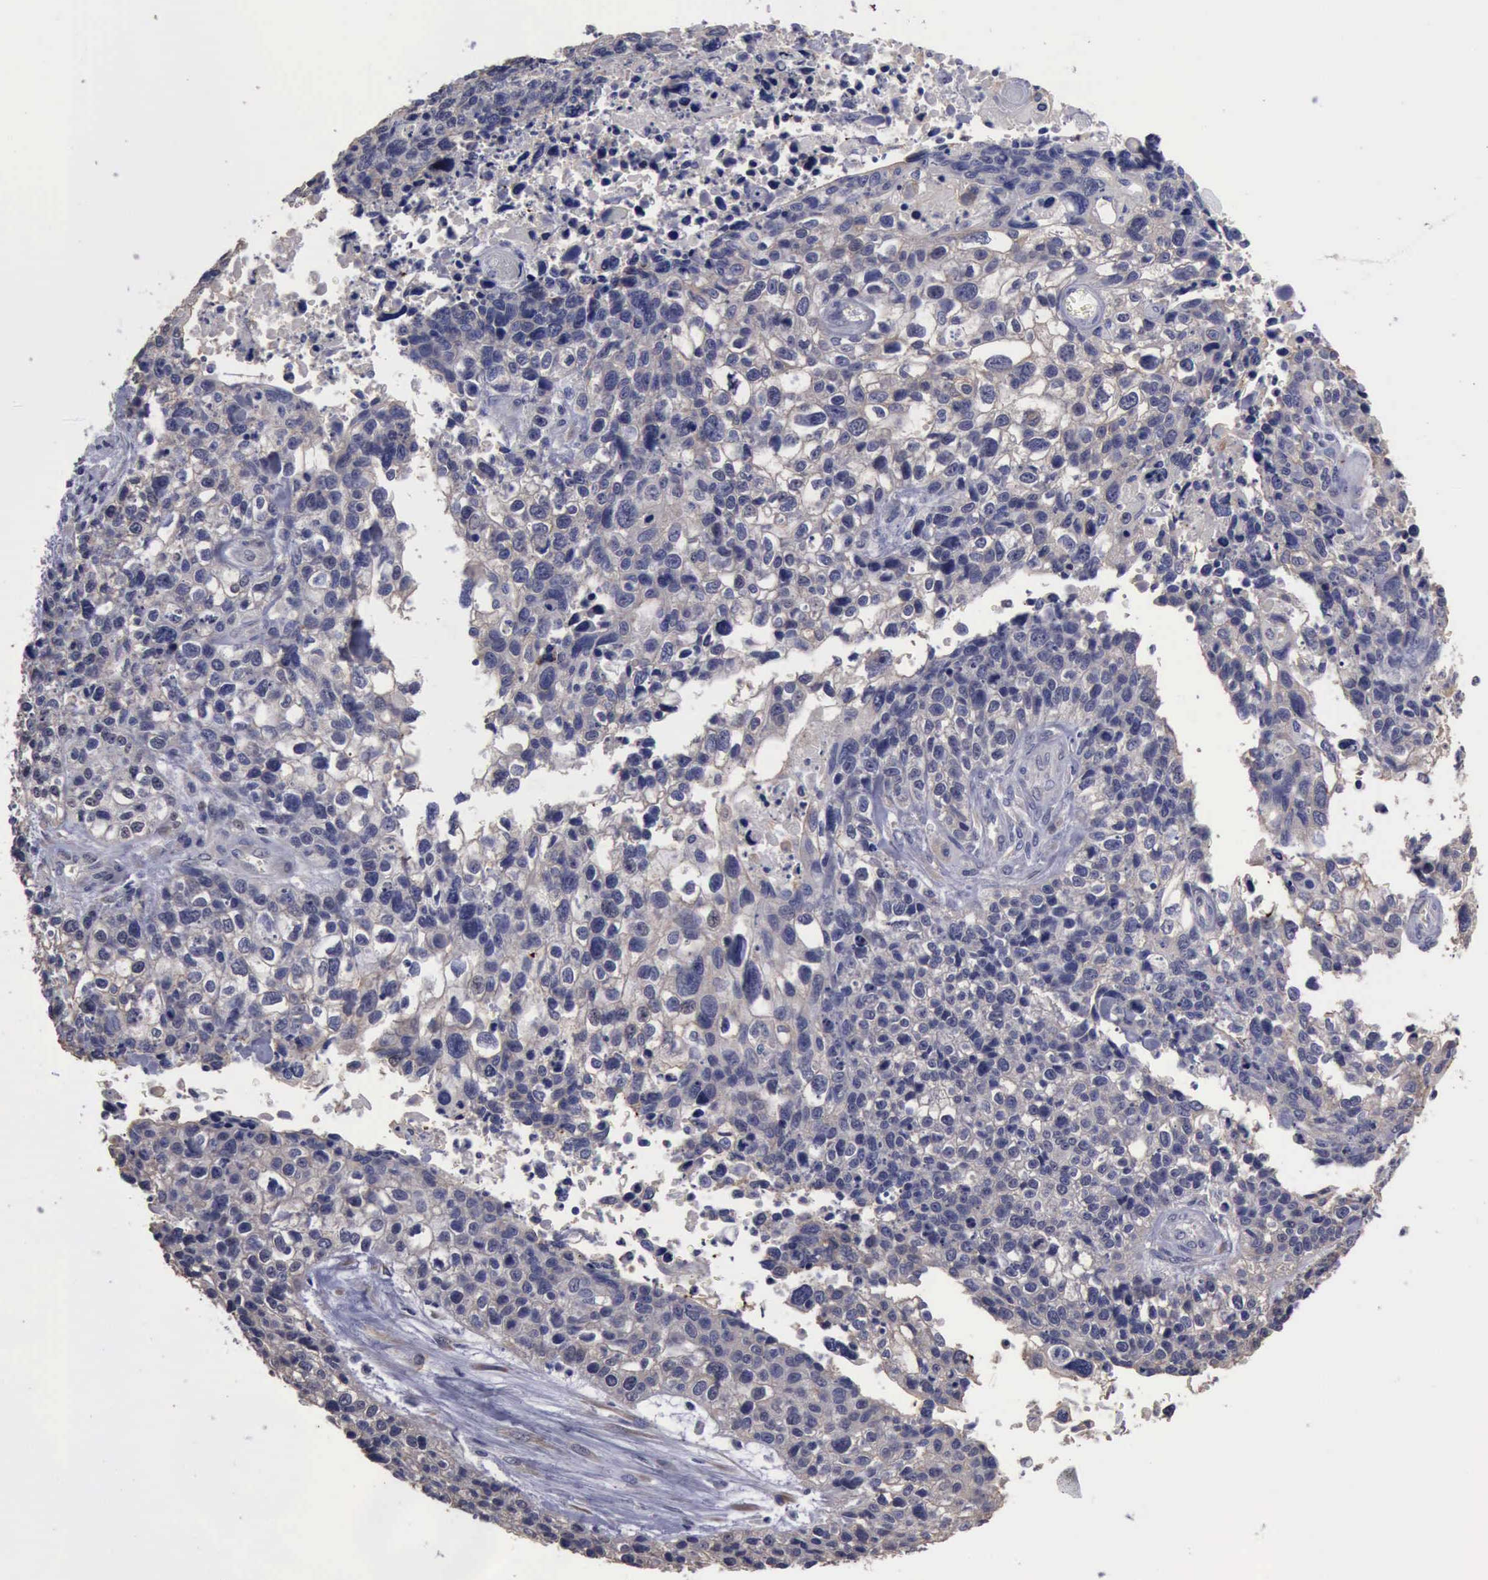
{"staining": {"intensity": "negative", "quantity": "none", "location": "none"}, "tissue": "lung cancer", "cell_type": "Tumor cells", "image_type": "cancer", "snomed": [{"axis": "morphology", "description": "Squamous cell carcinoma, NOS"}, {"axis": "topography", "description": "Lymph node"}, {"axis": "topography", "description": "Lung"}], "caption": "Protein analysis of lung cancer shows no significant expression in tumor cells.", "gene": "PHKA1", "patient": {"sex": "male", "age": 74}}